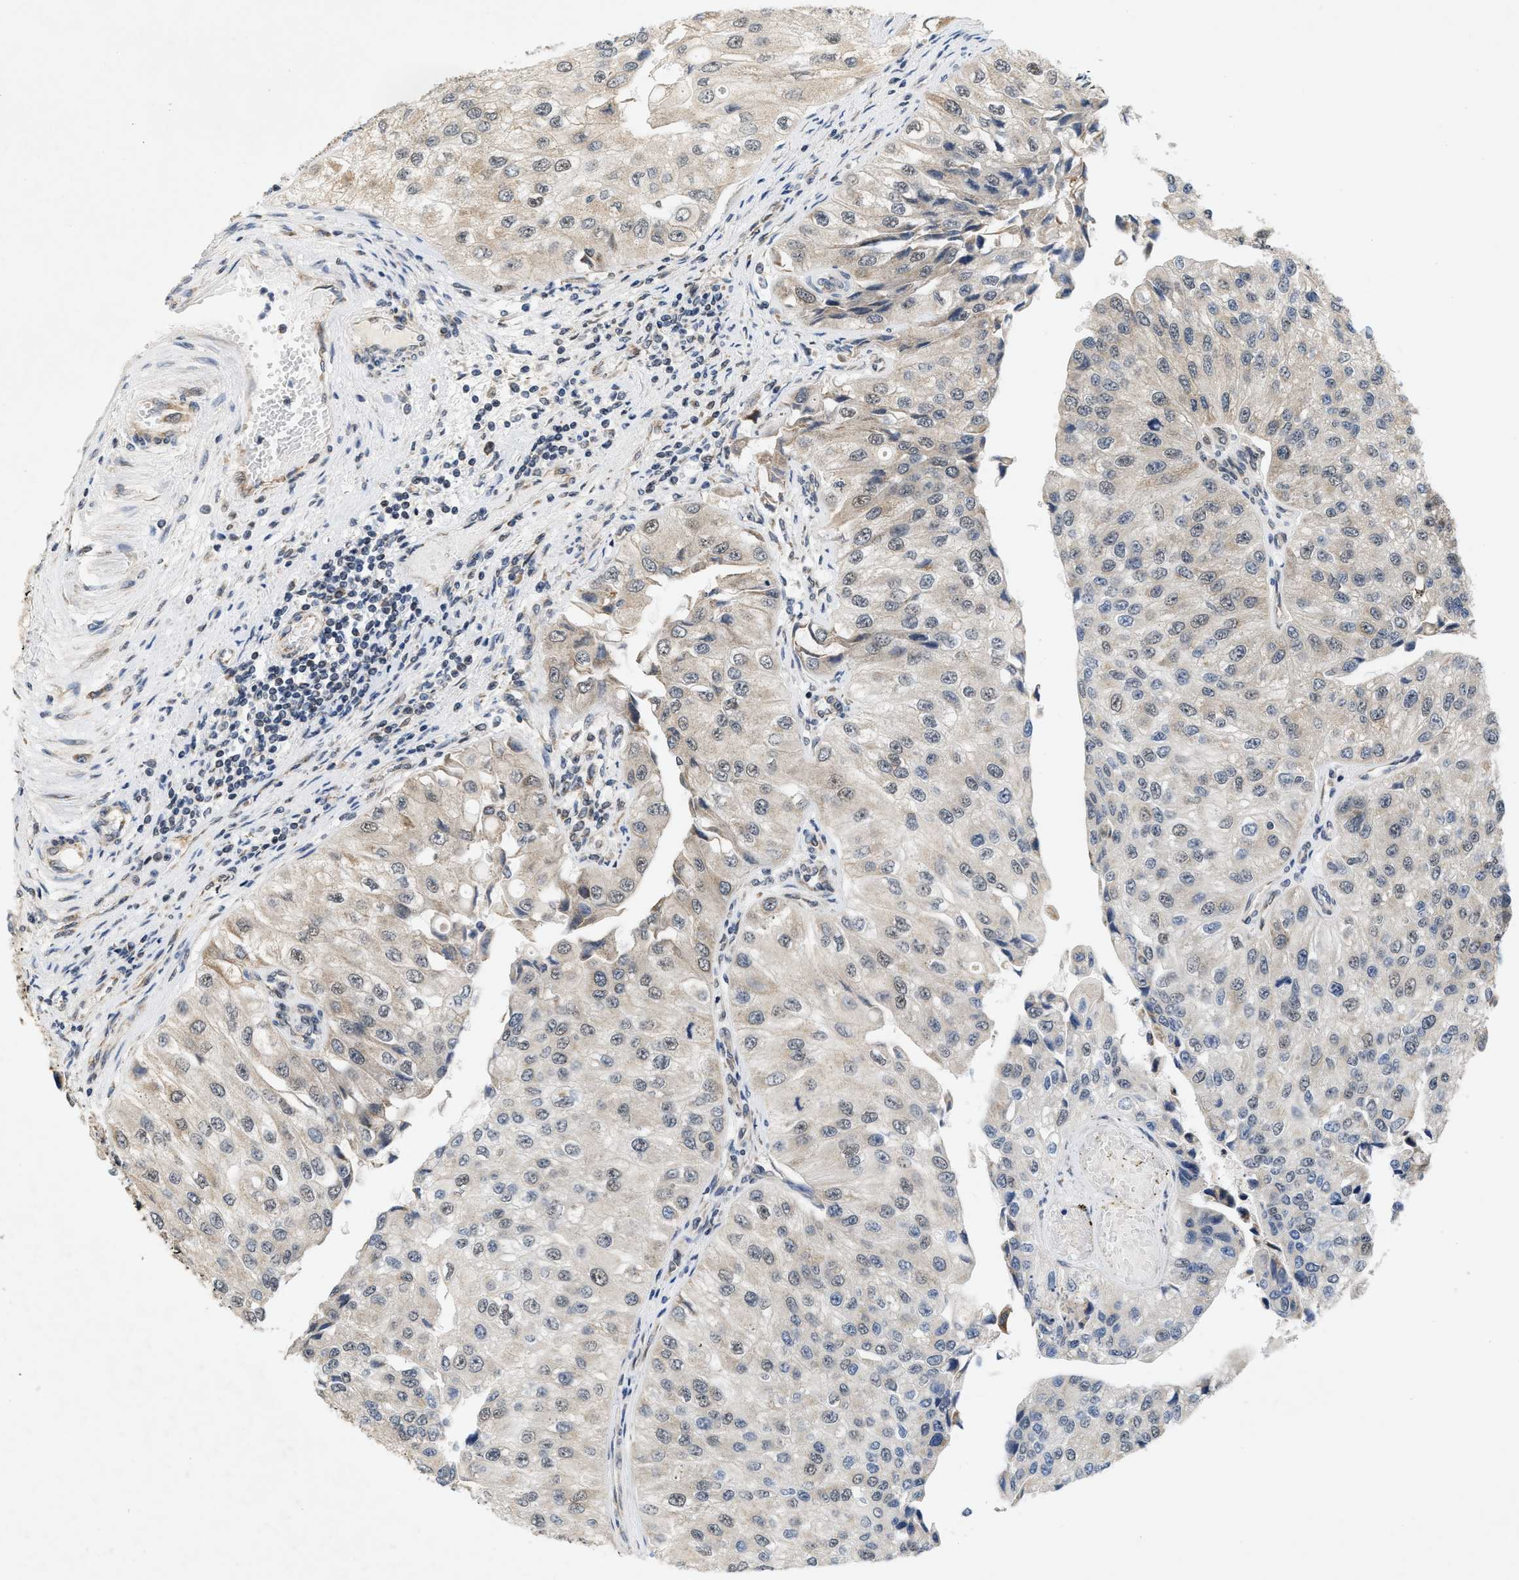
{"staining": {"intensity": "weak", "quantity": "<25%", "location": "cytoplasmic/membranous"}, "tissue": "urothelial cancer", "cell_type": "Tumor cells", "image_type": "cancer", "snomed": [{"axis": "morphology", "description": "Urothelial carcinoma, High grade"}, {"axis": "topography", "description": "Kidney"}, {"axis": "topography", "description": "Urinary bladder"}], "caption": "DAB immunohistochemical staining of human high-grade urothelial carcinoma displays no significant positivity in tumor cells. (DAB IHC, high magnification).", "gene": "GIGYF1", "patient": {"sex": "male", "age": 77}}